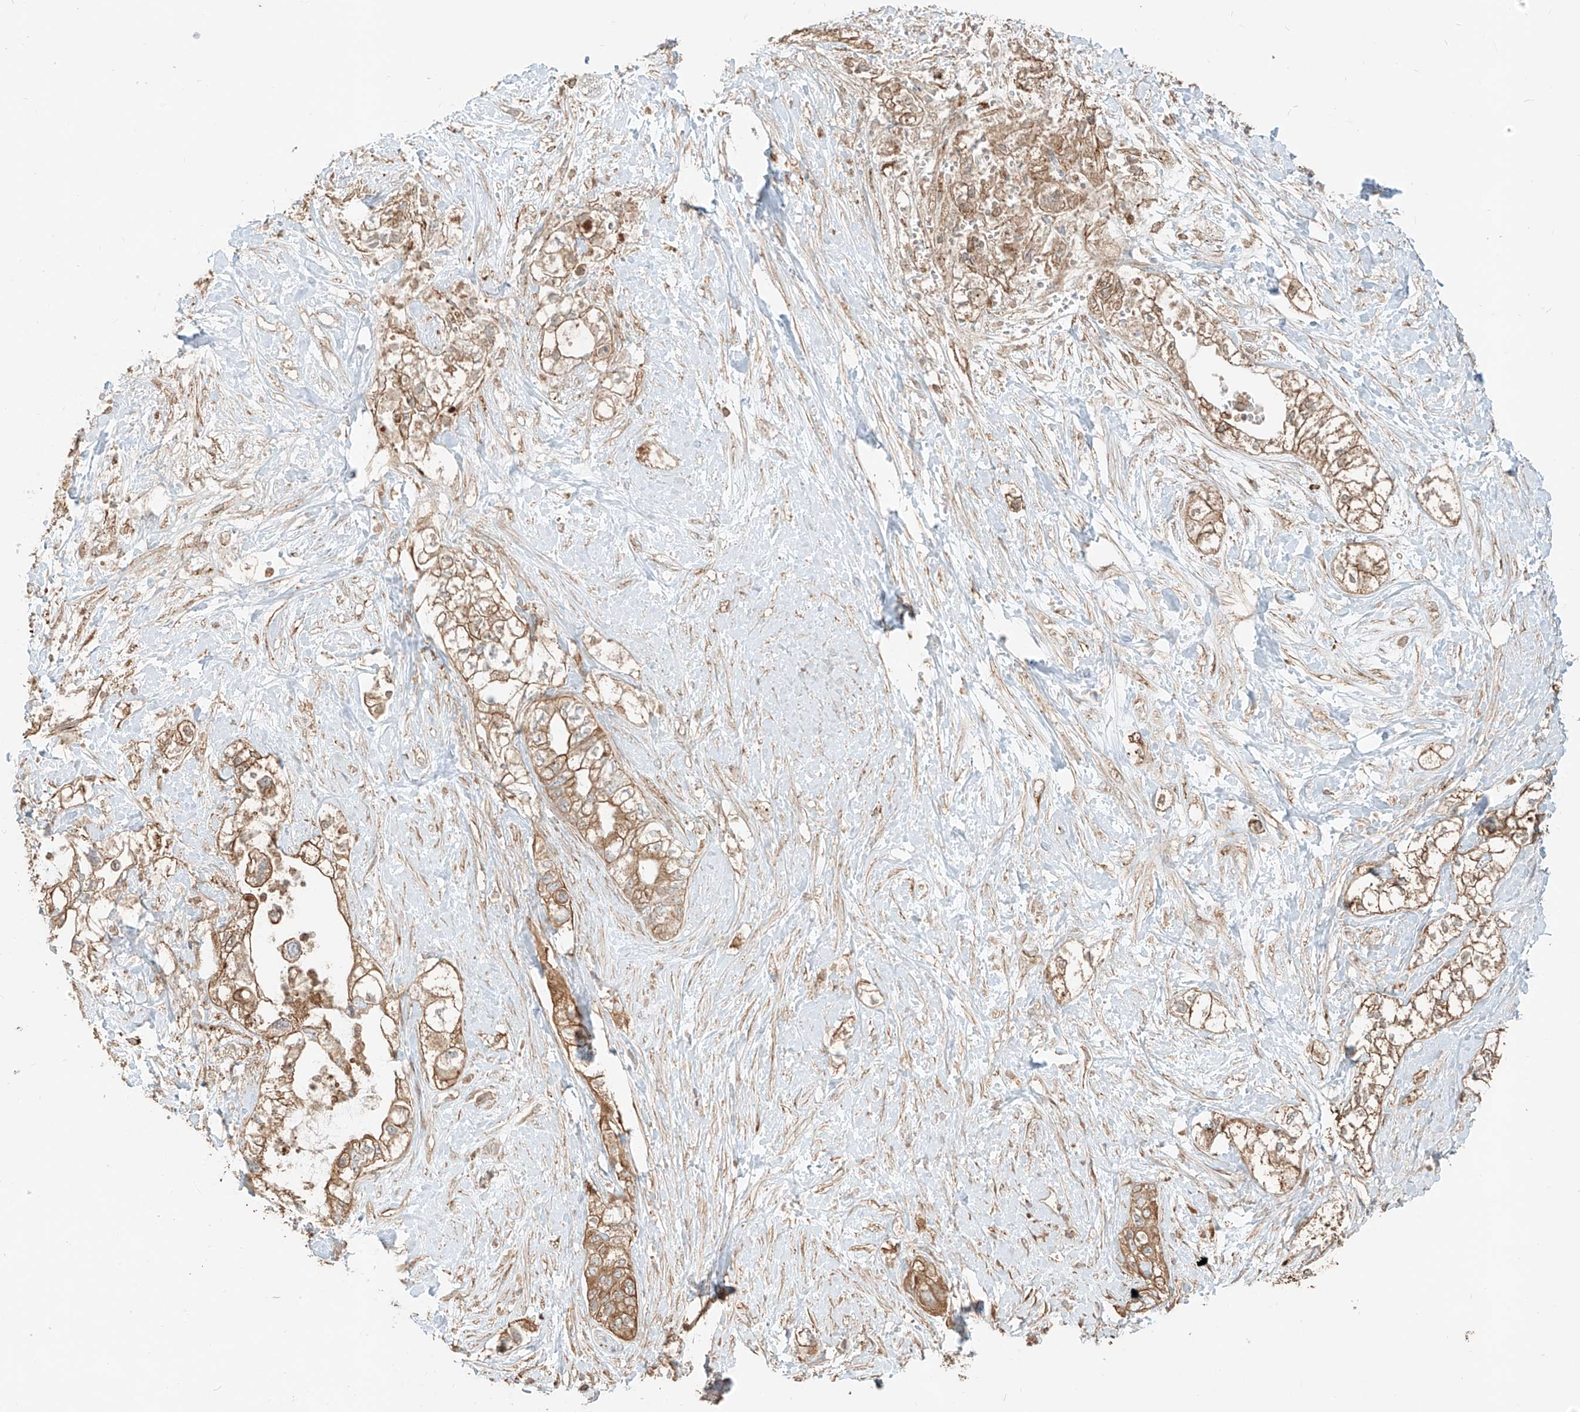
{"staining": {"intensity": "moderate", "quantity": ">75%", "location": "cytoplasmic/membranous"}, "tissue": "pancreatic cancer", "cell_type": "Tumor cells", "image_type": "cancer", "snomed": [{"axis": "morphology", "description": "Adenocarcinoma, NOS"}, {"axis": "topography", "description": "Pancreas"}], "caption": "Moderate cytoplasmic/membranous protein expression is identified in approximately >75% of tumor cells in pancreatic cancer. (DAB (3,3'-diaminobenzidine) IHC with brightfield microscopy, high magnification).", "gene": "CCDC115", "patient": {"sex": "male", "age": 70}}